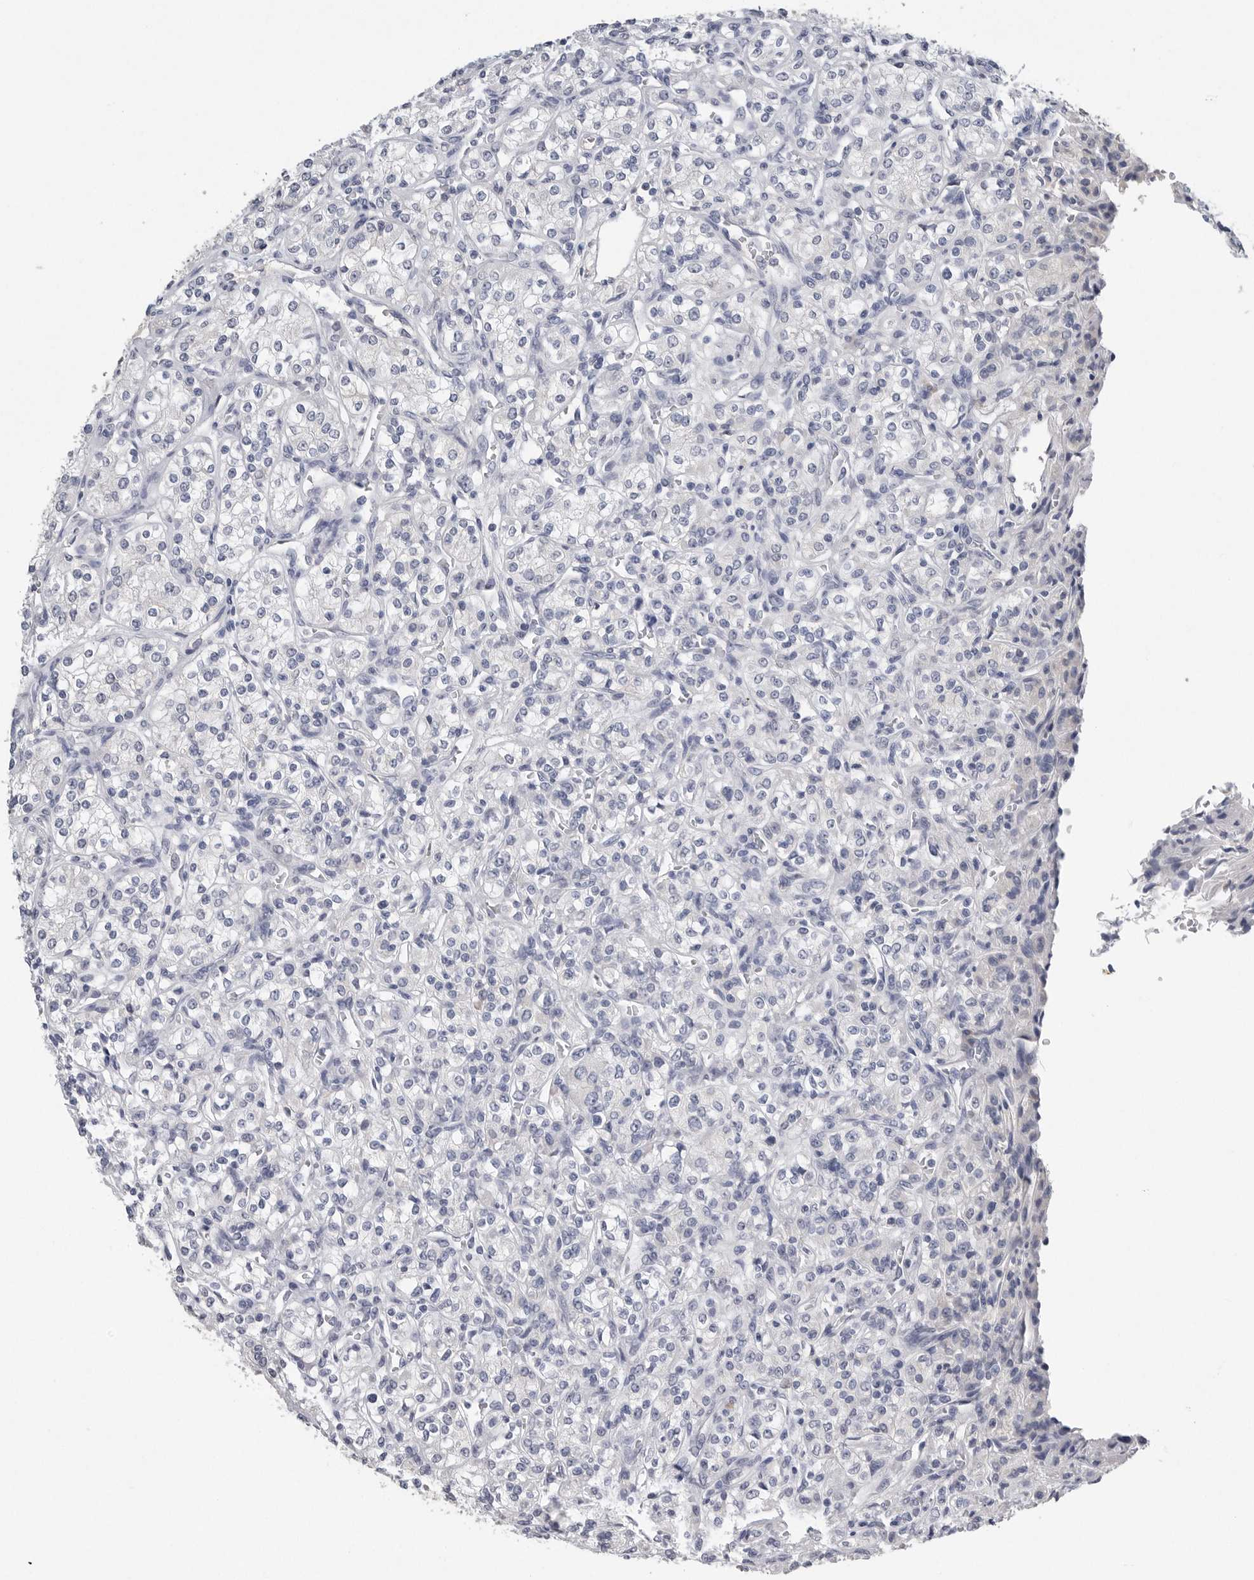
{"staining": {"intensity": "negative", "quantity": "none", "location": "none"}, "tissue": "renal cancer", "cell_type": "Tumor cells", "image_type": "cancer", "snomed": [{"axis": "morphology", "description": "Adenocarcinoma, NOS"}, {"axis": "topography", "description": "Kidney"}], "caption": "High power microscopy histopathology image of an immunohistochemistry (IHC) micrograph of renal cancer (adenocarcinoma), revealing no significant staining in tumor cells. (DAB (3,3'-diaminobenzidine) IHC visualized using brightfield microscopy, high magnification).", "gene": "FABP6", "patient": {"sex": "male", "age": 77}}